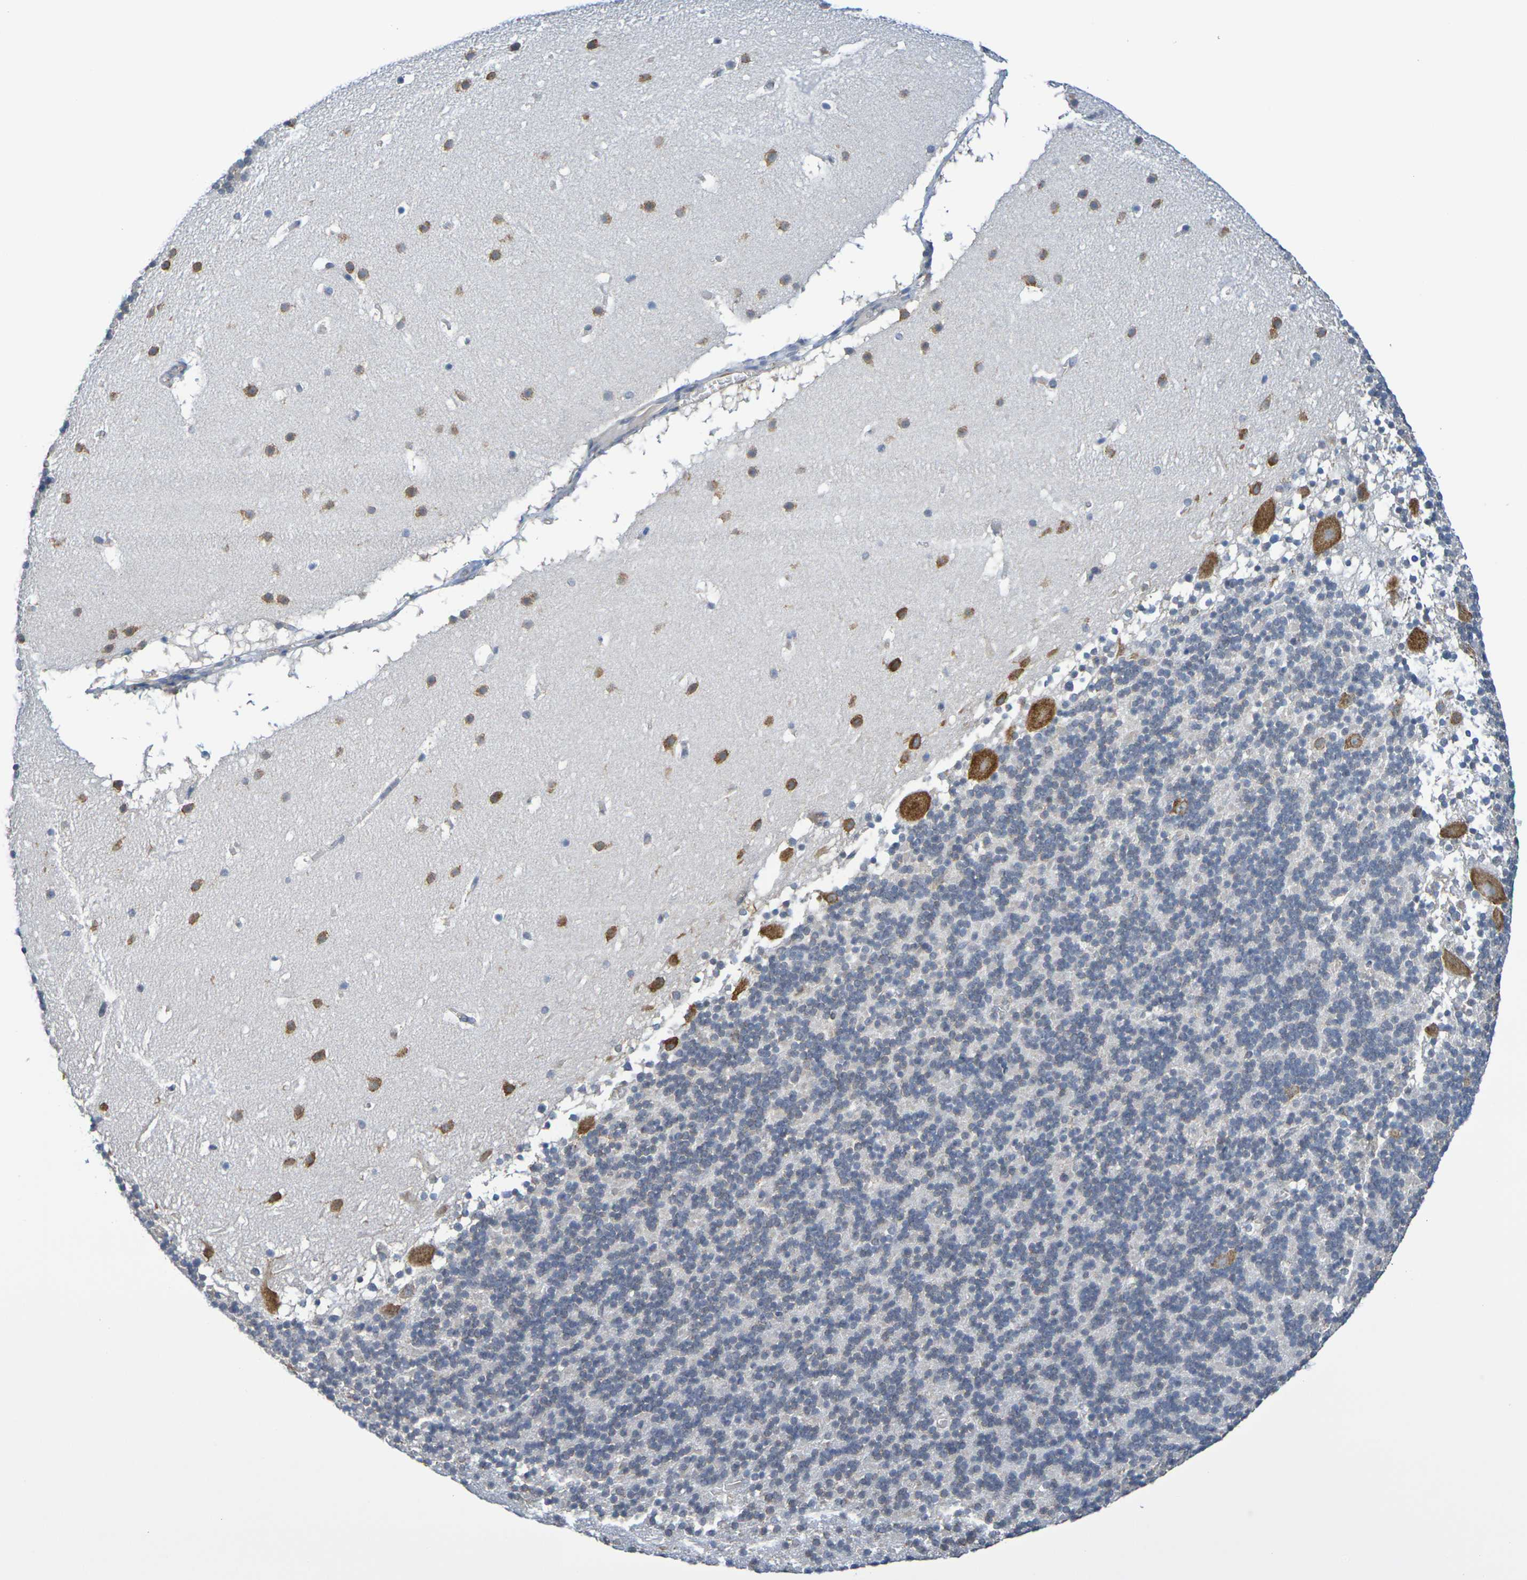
{"staining": {"intensity": "negative", "quantity": "none", "location": "none"}, "tissue": "cerebellum", "cell_type": "Cells in granular layer", "image_type": "normal", "snomed": [{"axis": "morphology", "description": "Normal tissue, NOS"}, {"axis": "topography", "description": "Cerebellum"}], "caption": "Cells in granular layer show no significant protein expression in unremarkable cerebellum. (DAB (3,3'-diaminobenzidine) immunohistochemistry (IHC) visualized using brightfield microscopy, high magnification).", "gene": "CHRNB1", "patient": {"sex": "male", "age": 45}}